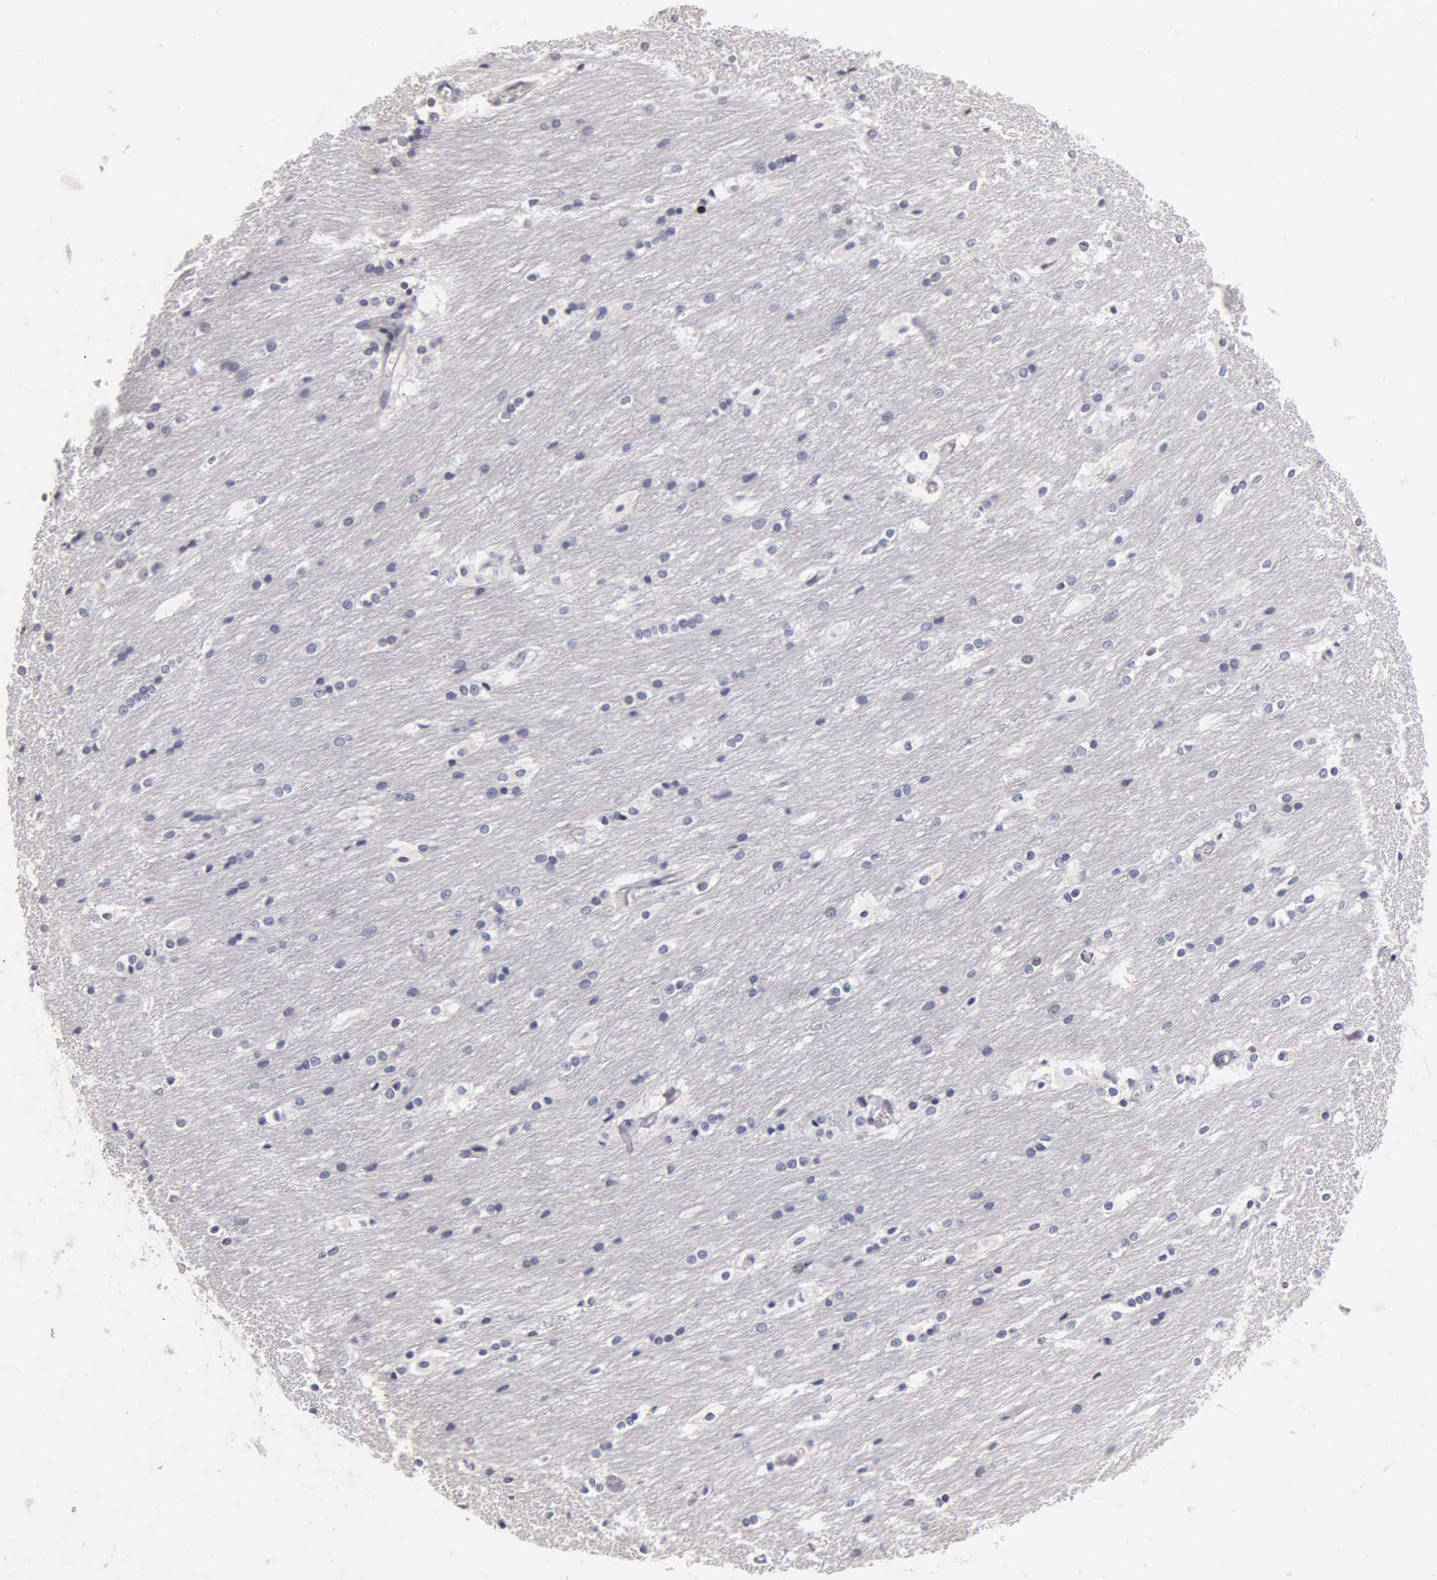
{"staining": {"intensity": "negative", "quantity": "none", "location": "none"}, "tissue": "caudate", "cell_type": "Glial cells", "image_type": "normal", "snomed": [{"axis": "morphology", "description": "Normal tissue, NOS"}, {"axis": "topography", "description": "Lateral ventricle wall"}], "caption": "Immunohistochemistry histopathology image of unremarkable caudate stained for a protein (brown), which reveals no expression in glial cells.", "gene": "SST", "patient": {"sex": "female", "age": 19}}